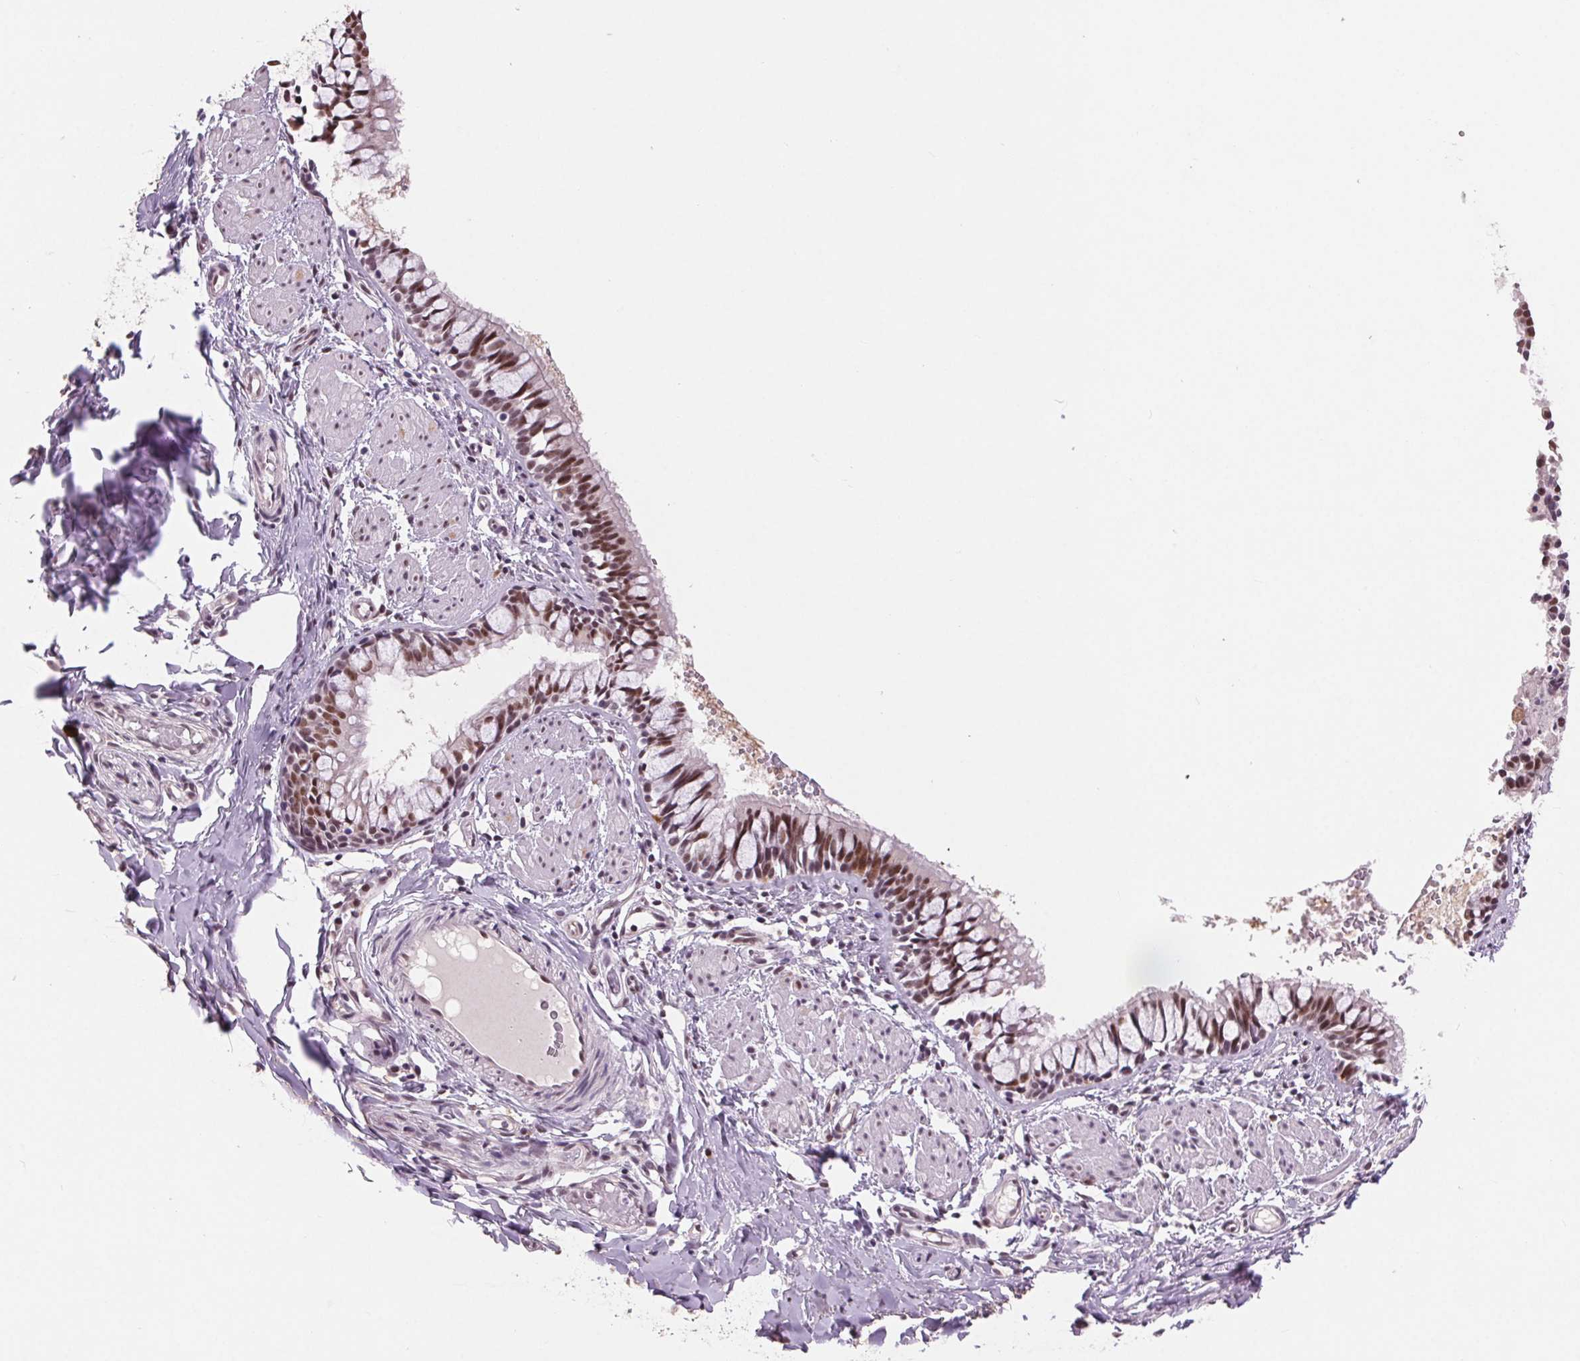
{"staining": {"intensity": "strong", "quantity": ">75%", "location": "nuclear"}, "tissue": "bronchus", "cell_type": "Respiratory epithelial cells", "image_type": "normal", "snomed": [{"axis": "morphology", "description": "Normal tissue, NOS"}, {"axis": "topography", "description": "Bronchus"}], "caption": "A photomicrograph of bronchus stained for a protein reveals strong nuclear brown staining in respiratory epithelial cells.", "gene": "CD2BP2", "patient": {"sex": "male", "age": 1}}